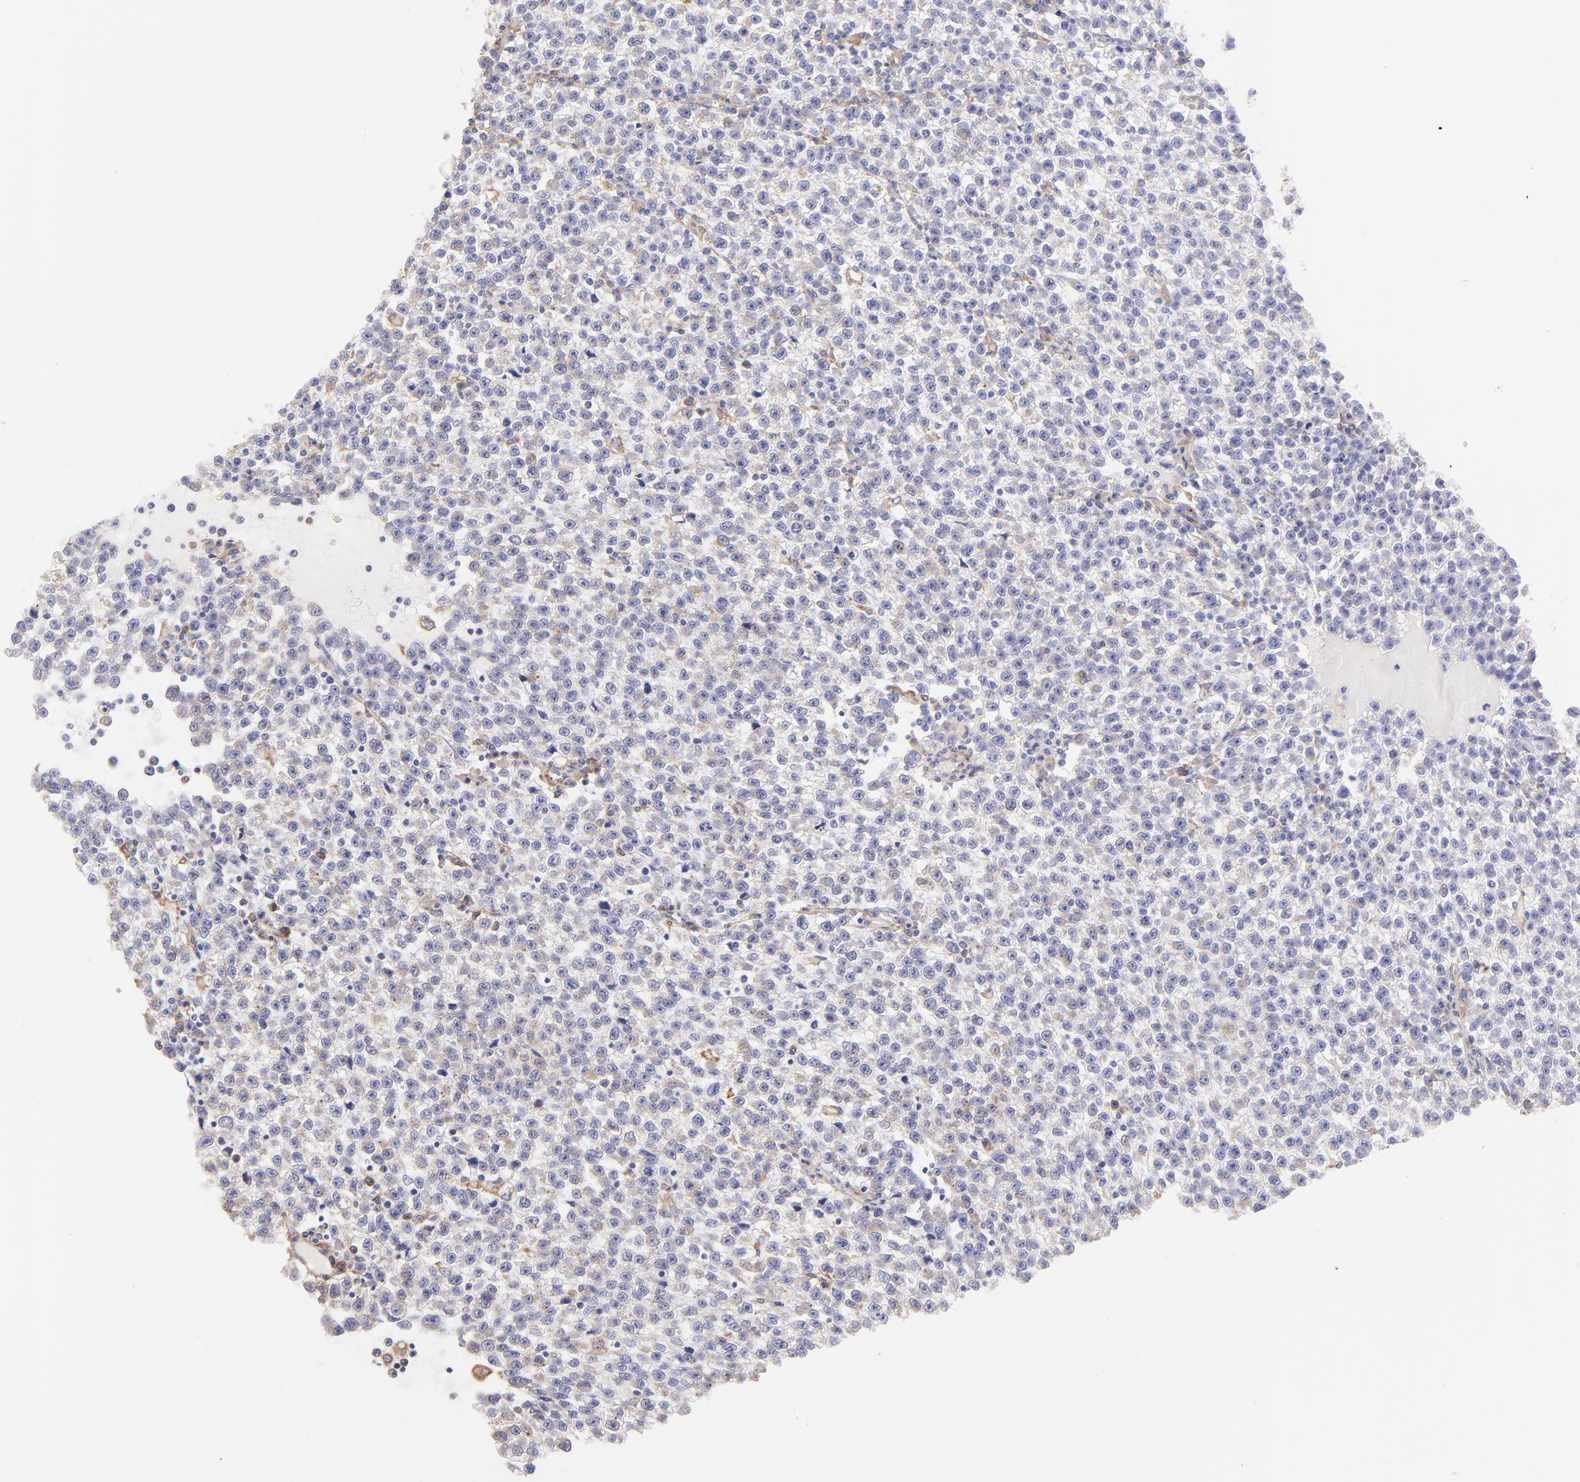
{"staining": {"intensity": "weak", "quantity": "<25%", "location": "cytoplasmic/membranous"}, "tissue": "testis cancer", "cell_type": "Tumor cells", "image_type": "cancer", "snomed": [{"axis": "morphology", "description": "Seminoma, NOS"}, {"axis": "topography", "description": "Testis"}], "caption": "The immunohistochemistry image has no significant expression in tumor cells of seminoma (testis) tissue. (IHC, brightfield microscopy, high magnification).", "gene": "BGN", "patient": {"sex": "male", "age": 35}}